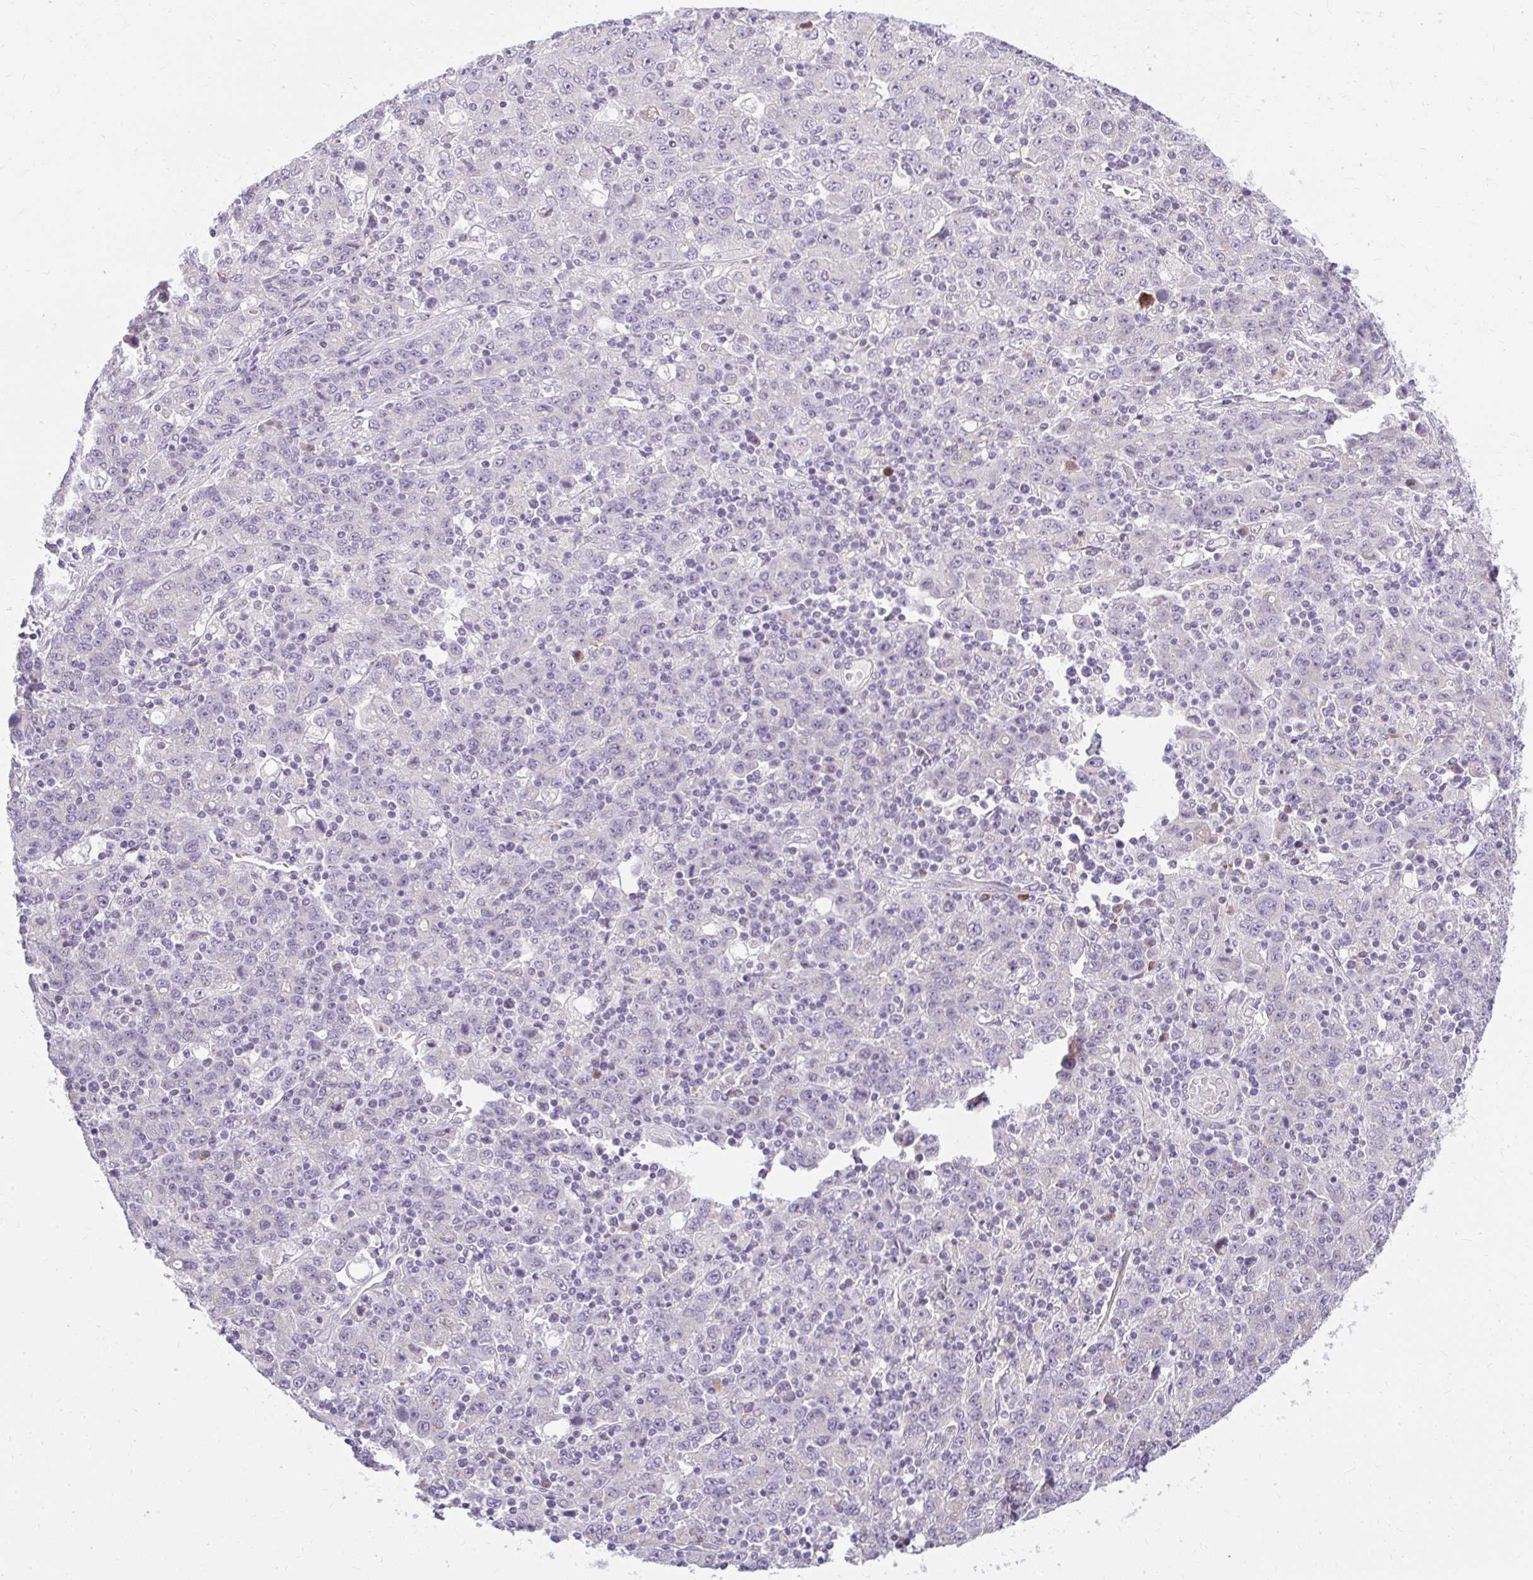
{"staining": {"intensity": "negative", "quantity": "none", "location": "none"}, "tissue": "stomach cancer", "cell_type": "Tumor cells", "image_type": "cancer", "snomed": [{"axis": "morphology", "description": "Adenocarcinoma, NOS"}, {"axis": "topography", "description": "Stomach, upper"}], "caption": "Tumor cells show no significant protein positivity in stomach cancer (adenocarcinoma).", "gene": "ZFYVE26", "patient": {"sex": "male", "age": 69}}